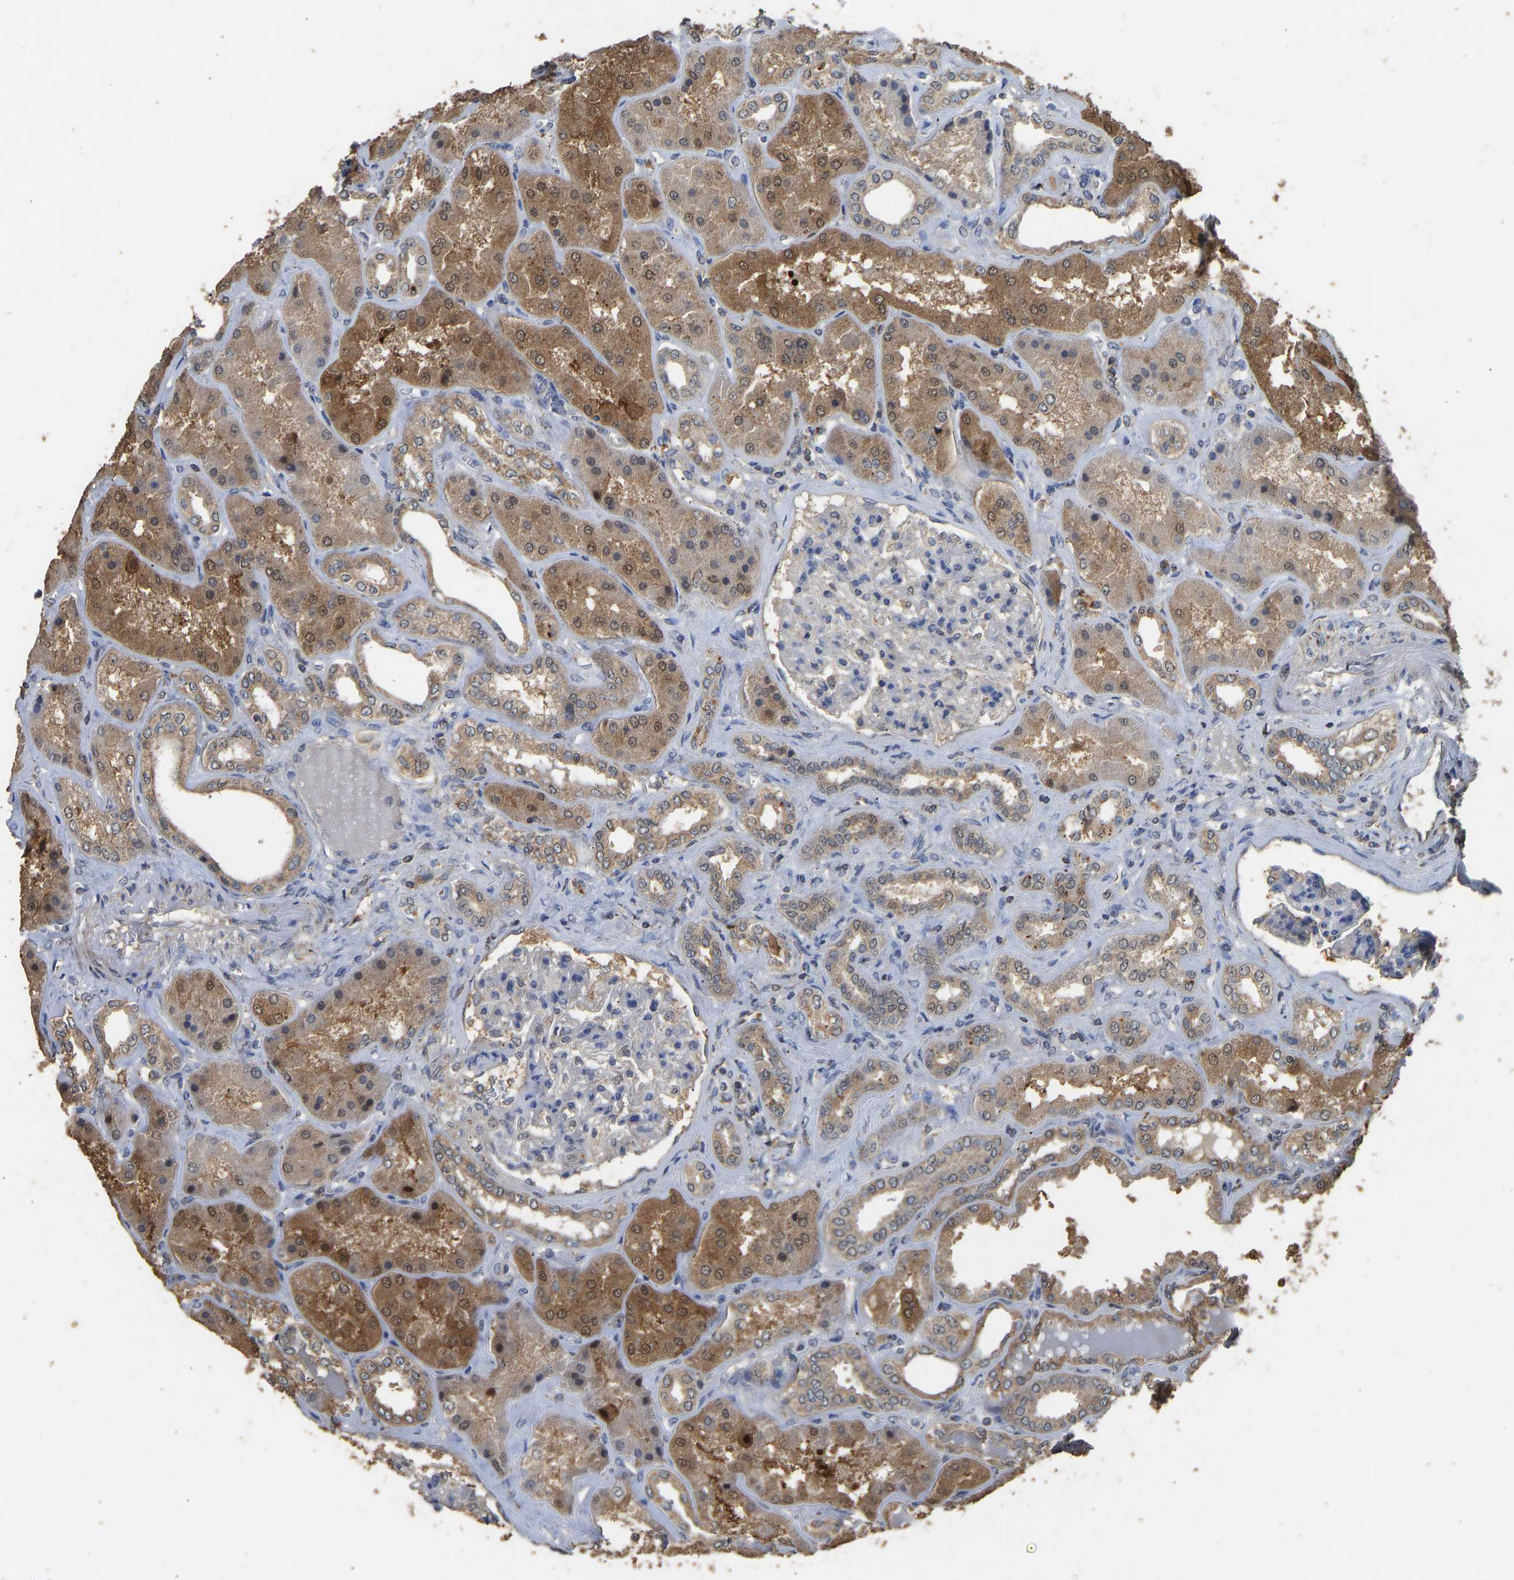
{"staining": {"intensity": "negative", "quantity": "none", "location": "none"}, "tissue": "kidney", "cell_type": "Cells in glomeruli", "image_type": "normal", "snomed": [{"axis": "morphology", "description": "Normal tissue, NOS"}, {"axis": "topography", "description": "Kidney"}], "caption": "Immunohistochemistry of benign human kidney shows no expression in cells in glomeruli. The staining is performed using DAB (3,3'-diaminobenzidine) brown chromogen with nuclei counter-stained in using hematoxylin.", "gene": "CIDEC", "patient": {"sex": "female", "age": 56}}